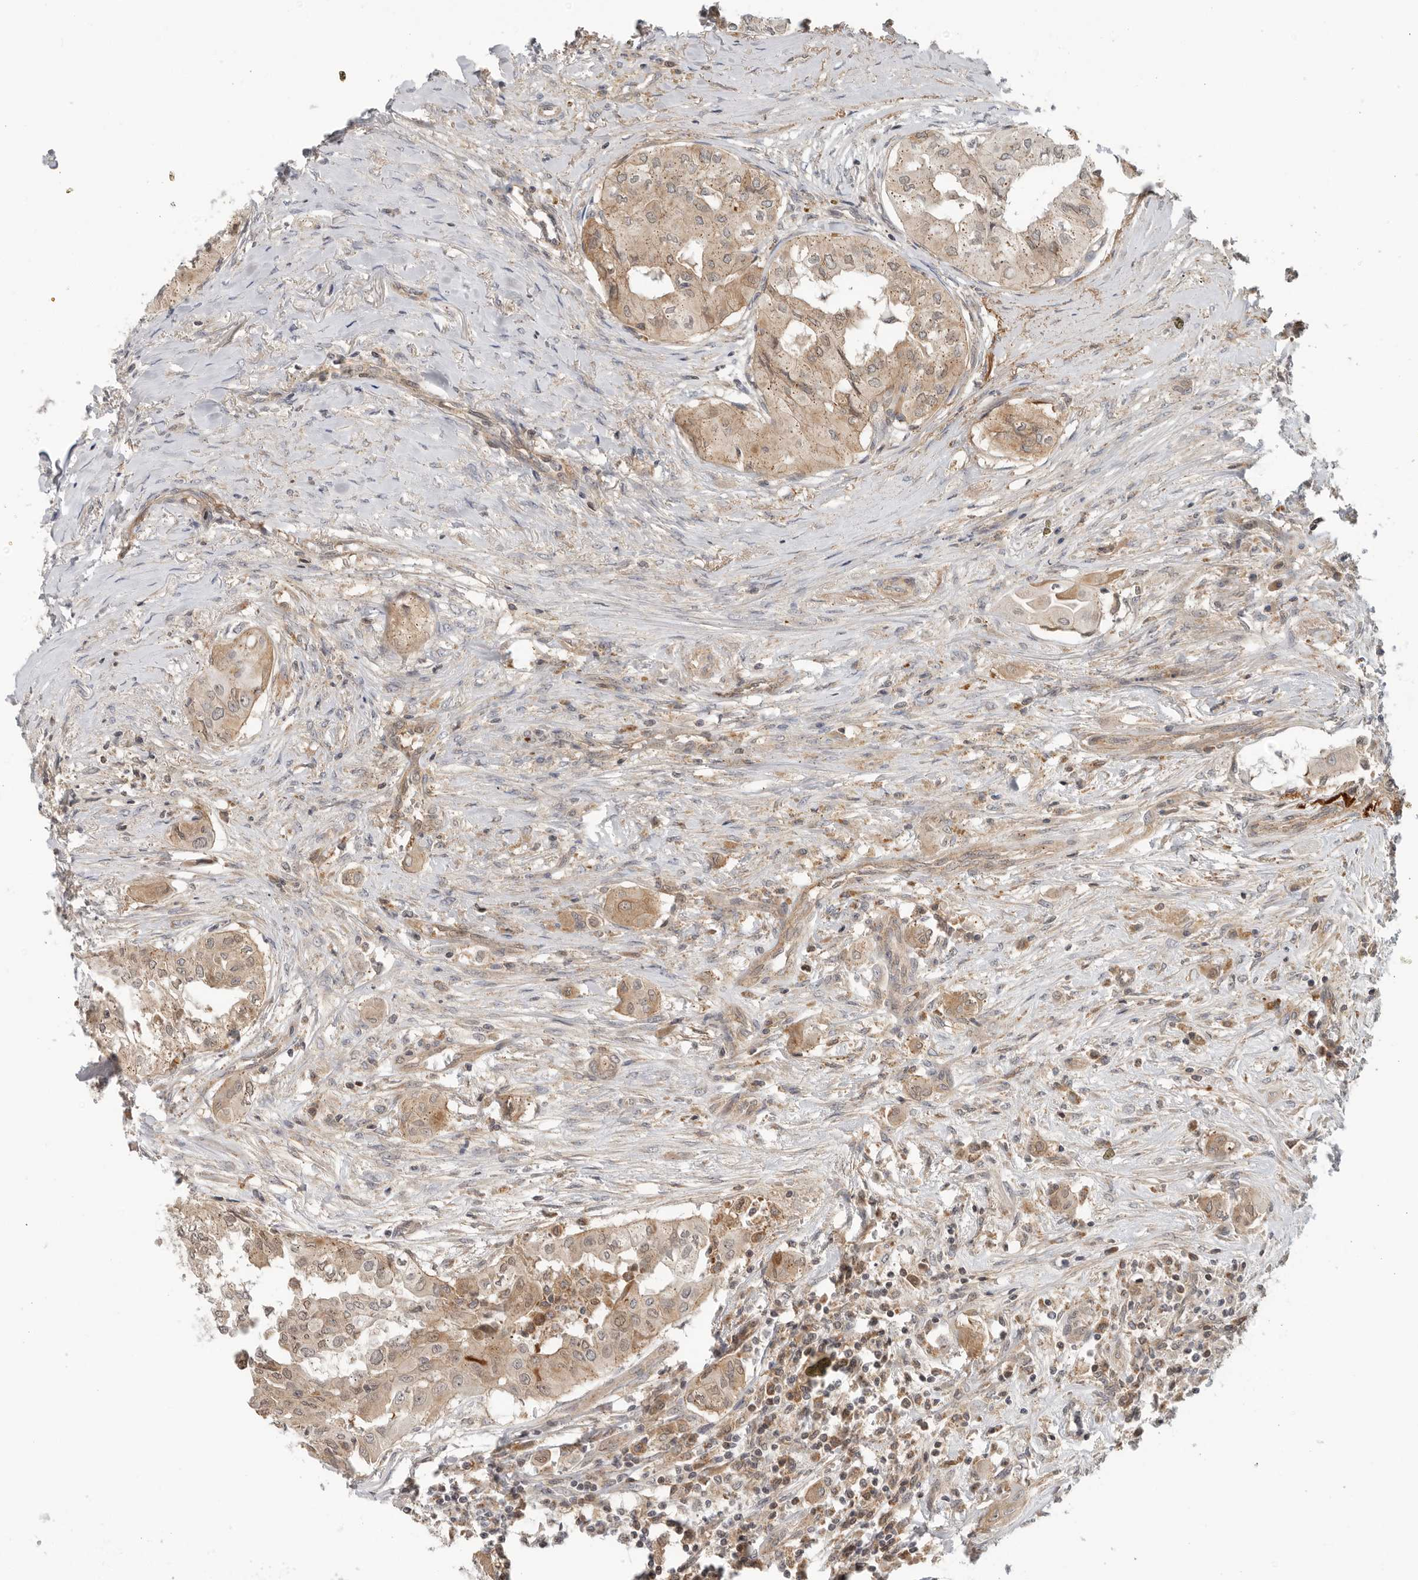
{"staining": {"intensity": "weak", "quantity": ">75%", "location": "cytoplasmic/membranous"}, "tissue": "thyroid cancer", "cell_type": "Tumor cells", "image_type": "cancer", "snomed": [{"axis": "morphology", "description": "Papillary adenocarcinoma, NOS"}, {"axis": "topography", "description": "Thyroid gland"}], "caption": "Brown immunohistochemical staining in human thyroid papillary adenocarcinoma reveals weak cytoplasmic/membranous positivity in approximately >75% of tumor cells.", "gene": "SUGCT", "patient": {"sex": "female", "age": 59}}